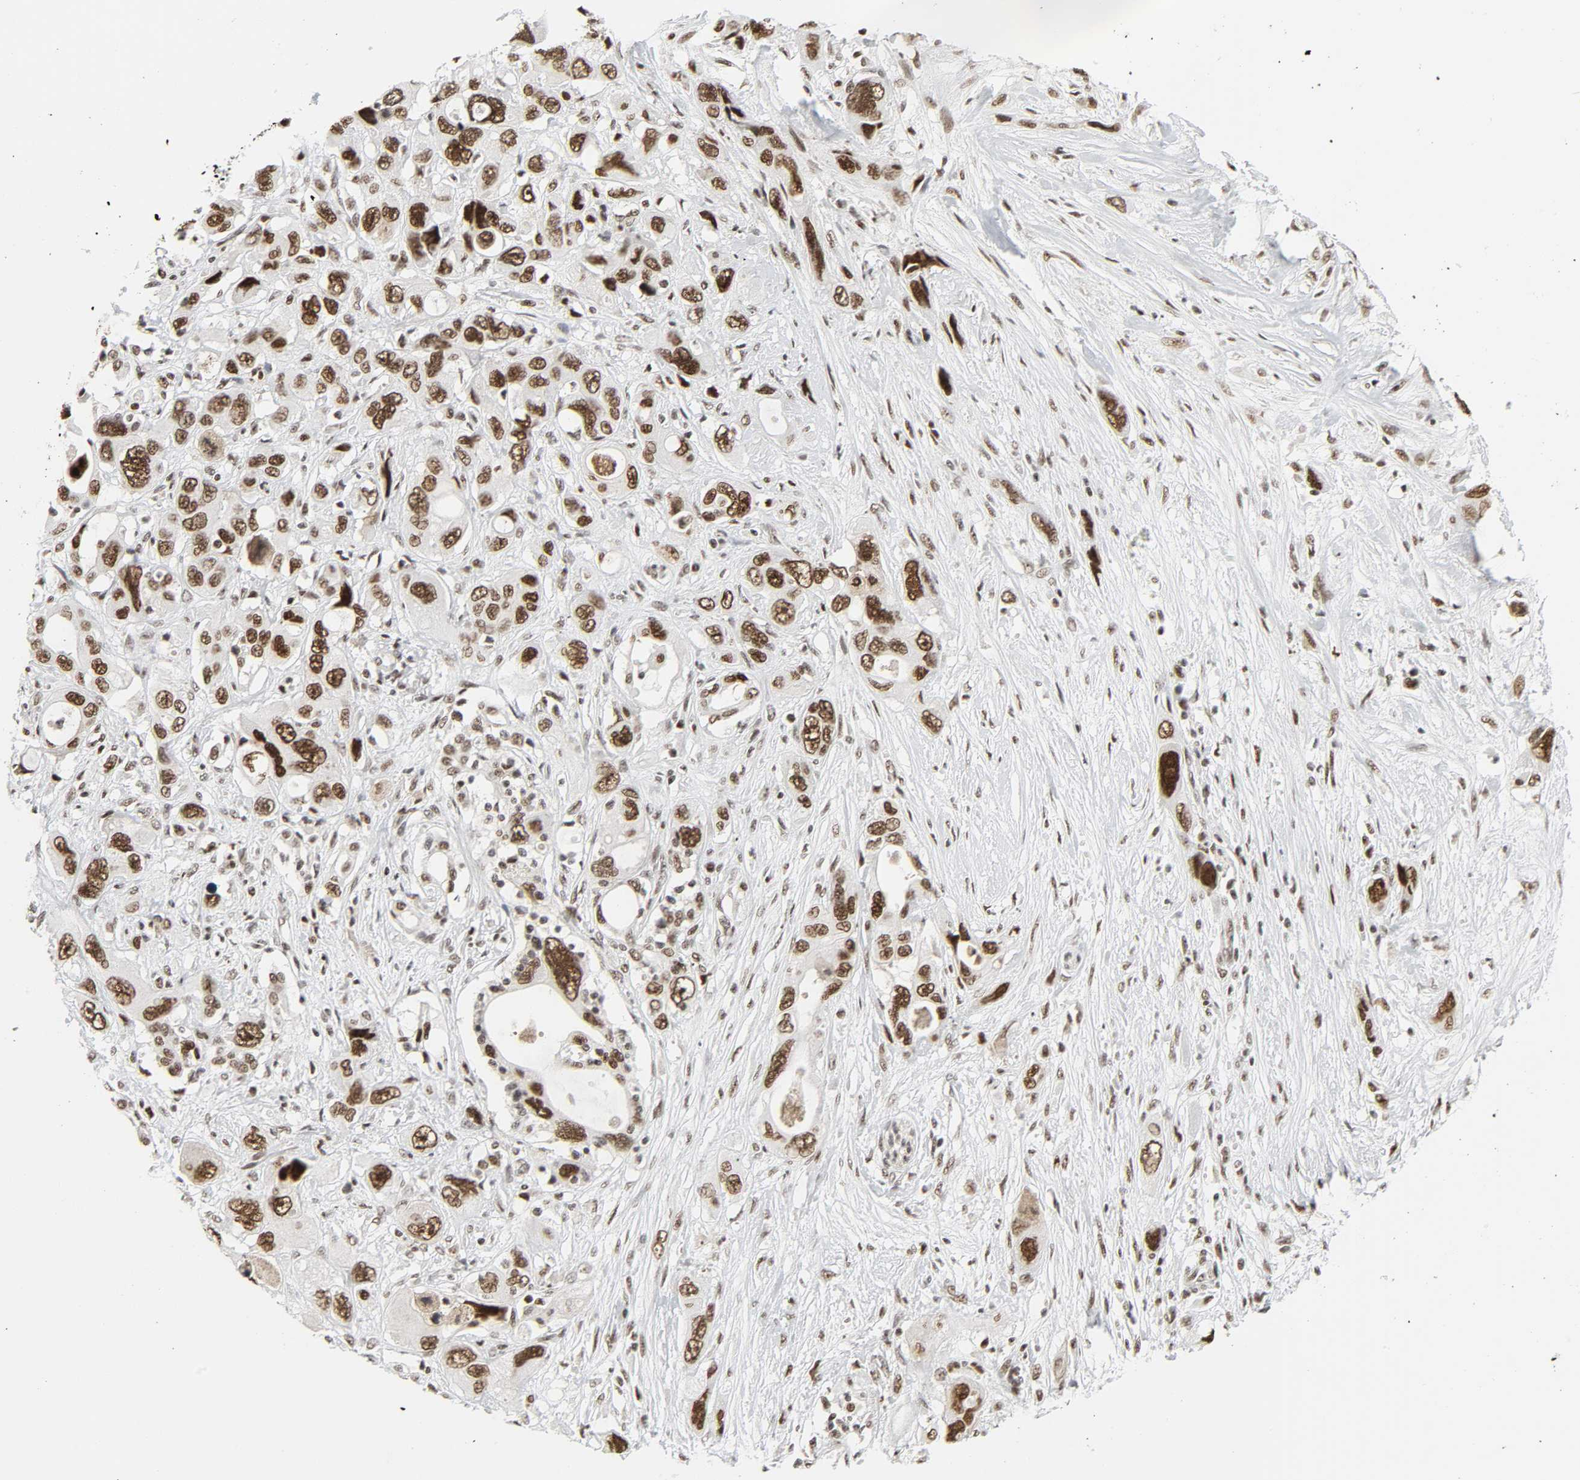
{"staining": {"intensity": "strong", "quantity": ">75%", "location": "nuclear"}, "tissue": "pancreatic cancer", "cell_type": "Tumor cells", "image_type": "cancer", "snomed": [{"axis": "morphology", "description": "Adenocarcinoma, NOS"}, {"axis": "topography", "description": "Pancreas"}], "caption": "A brown stain highlights strong nuclear expression of a protein in human pancreatic cancer (adenocarcinoma) tumor cells. (DAB (3,3'-diaminobenzidine) = brown stain, brightfield microscopy at high magnification).", "gene": "CDK7", "patient": {"sex": "male", "age": 46}}